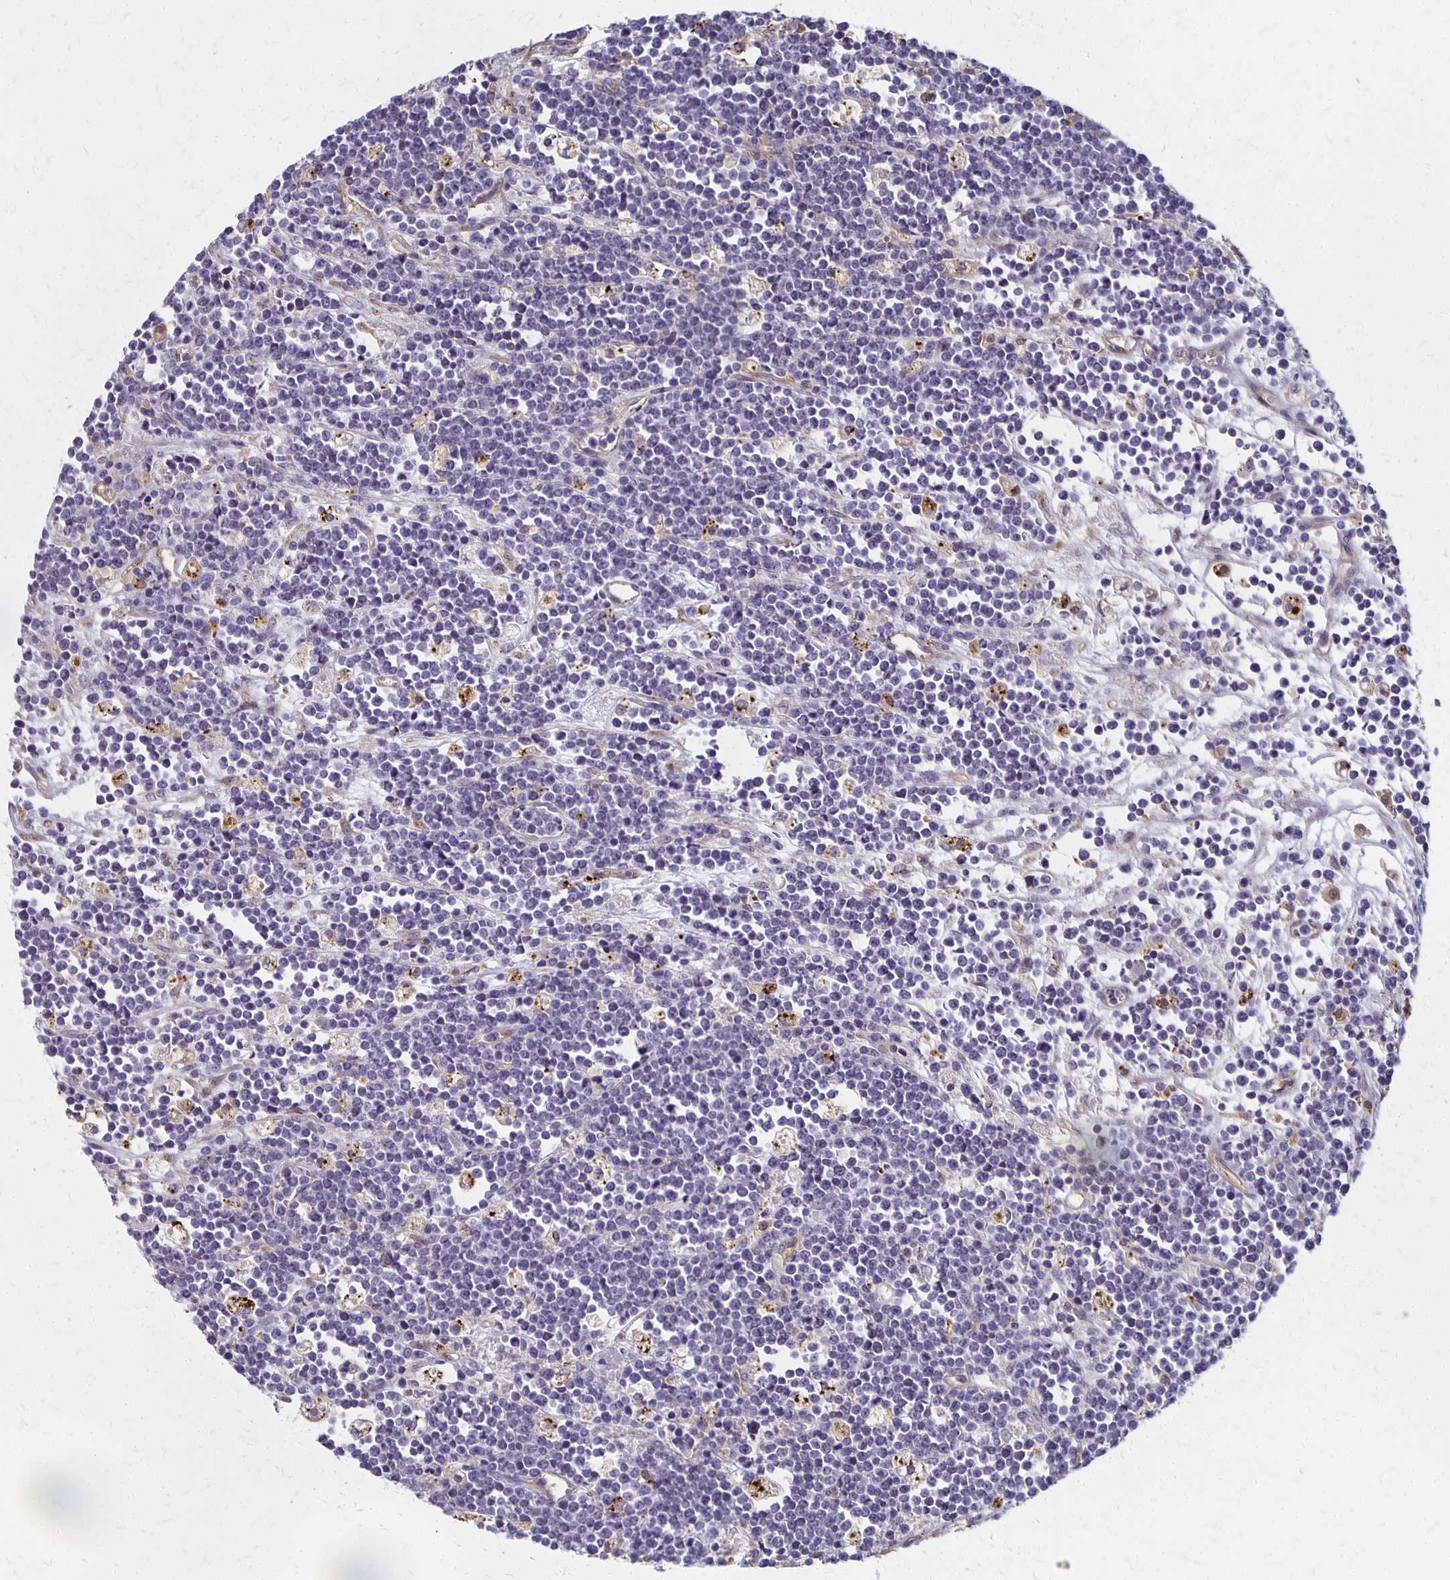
{"staining": {"intensity": "negative", "quantity": "none", "location": "none"}, "tissue": "lymphoma", "cell_type": "Tumor cells", "image_type": "cancer", "snomed": [{"axis": "morphology", "description": "Malignant lymphoma, non-Hodgkin's type, High grade"}, {"axis": "topography", "description": "Ovary"}], "caption": "Human malignant lymphoma, non-Hodgkin's type (high-grade) stained for a protein using immunohistochemistry (IHC) shows no expression in tumor cells.", "gene": "GPX4", "patient": {"sex": "female", "age": 56}}